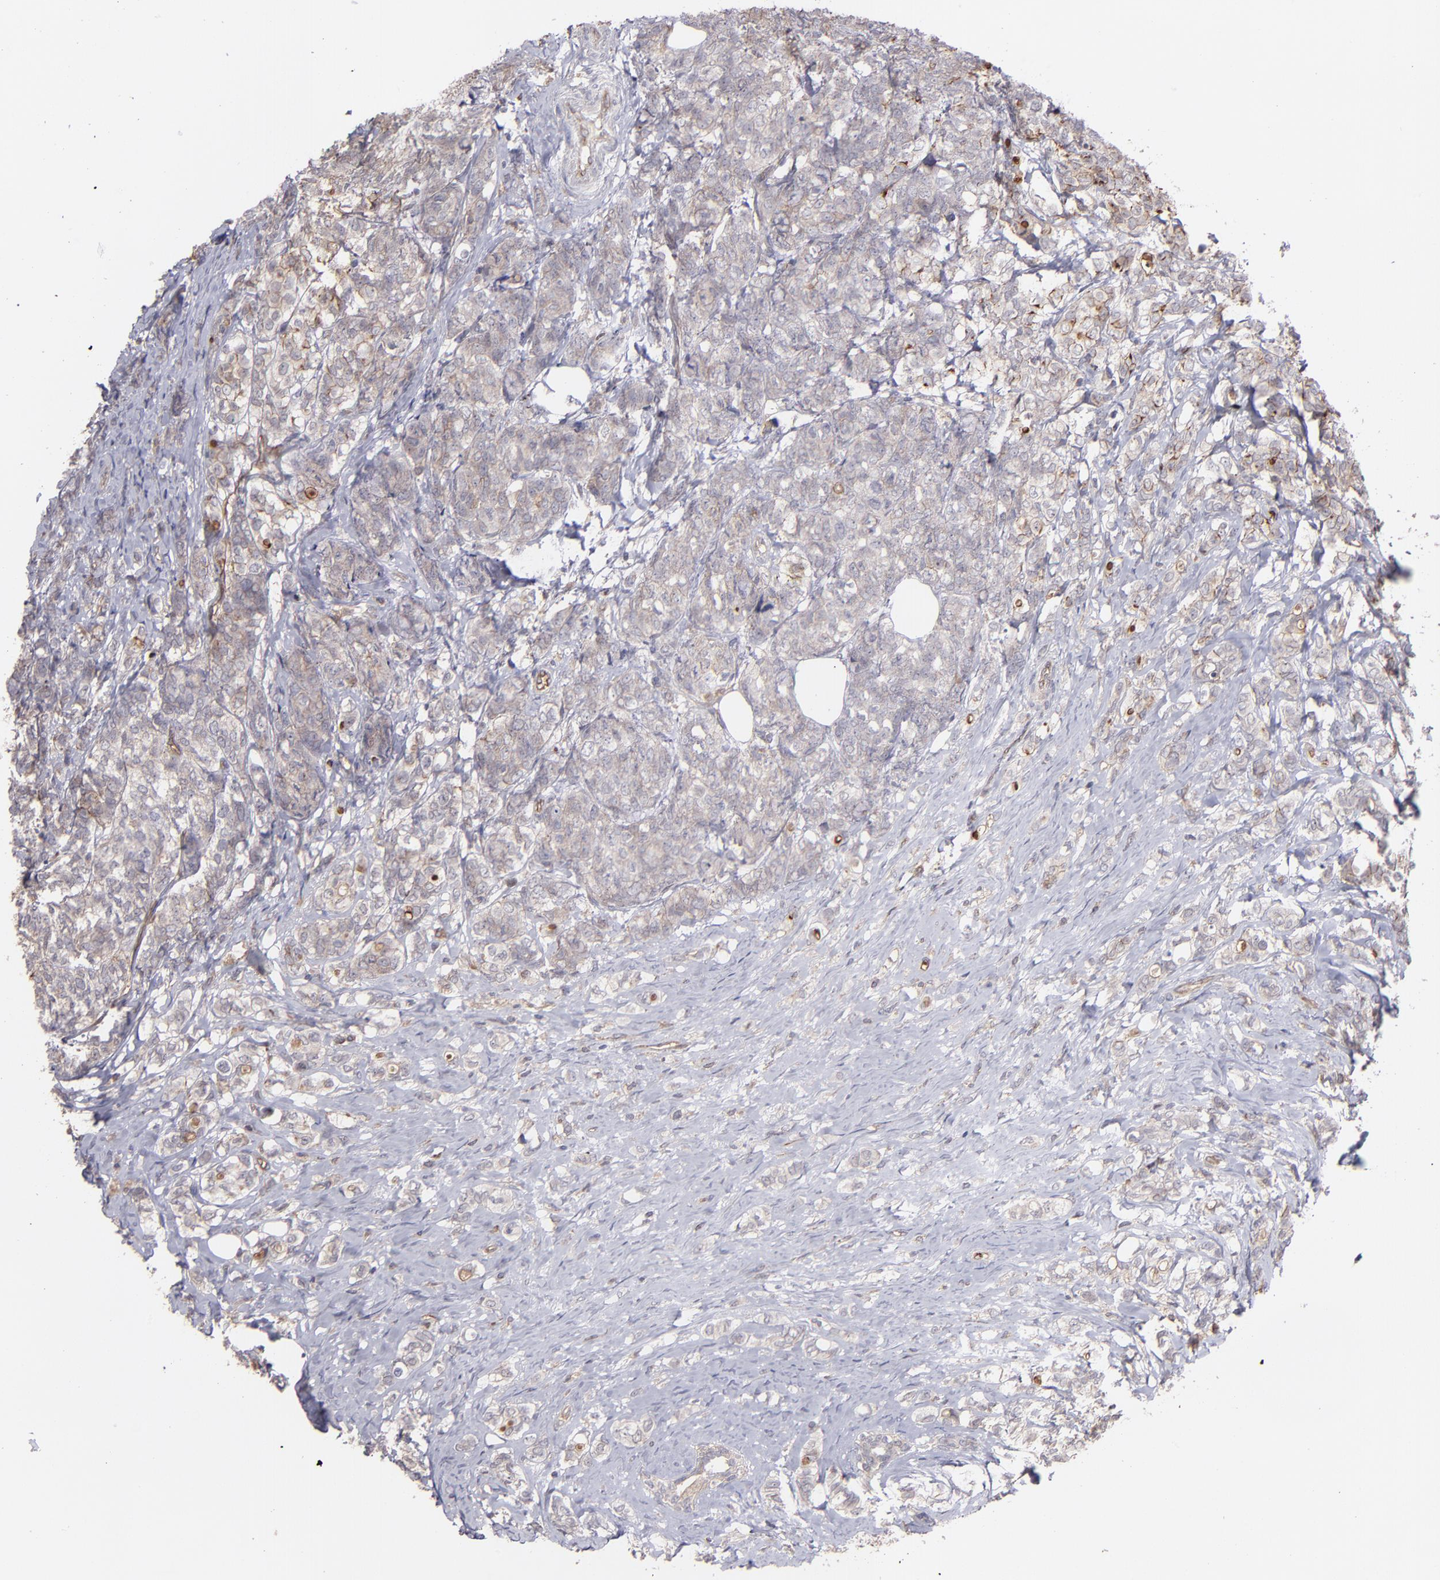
{"staining": {"intensity": "weak", "quantity": "25%-75%", "location": "cytoplasmic/membranous"}, "tissue": "breast cancer", "cell_type": "Tumor cells", "image_type": "cancer", "snomed": [{"axis": "morphology", "description": "Lobular carcinoma"}, {"axis": "topography", "description": "Breast"}], "caption": "Human breast cancer stained with a brown dye displays weak cytoplasmic/membranous positive expression in approximately 25%-75% of tumor cells.", "gene": "ICAM1", "patient": {"sex": "female", "age": 60}}